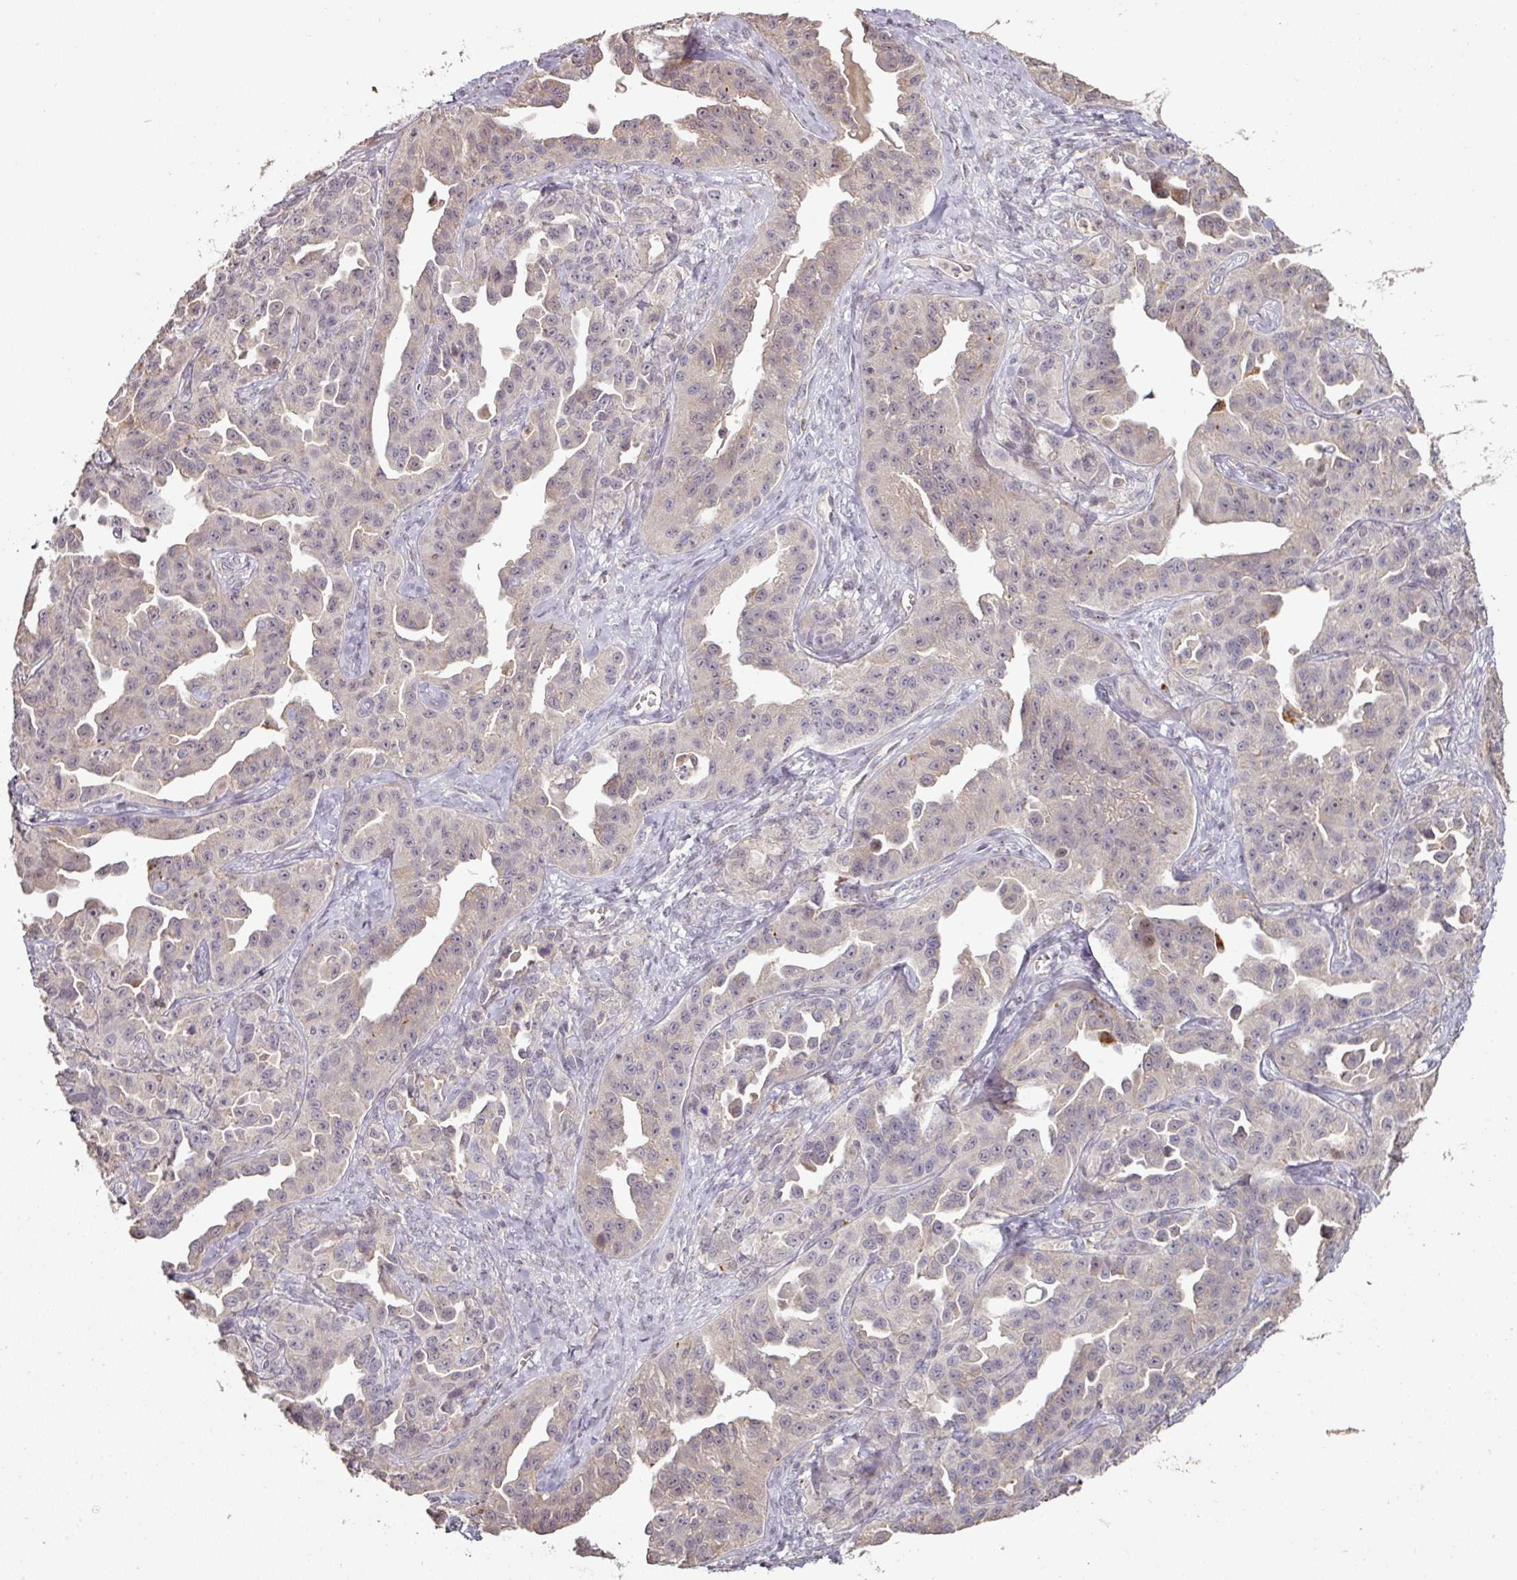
{"staining": {"intensity": "negative", "quantity": "none", "location": "none"}, "tissue": "ovarian cancer", "cell_type": "Tumor cells", "image_type": "cancer", "snomed": [{"axis": "morphology", "description": "Cystadenocarcinoma, serous, NOS"}, {"axis": "topography", "description": "Ovary"}], "caption": "An IHC photomicrograph of ovarian cancer (serous cystadenocarcinoma) is shown. There is no staining in tumor cells of ovarian cancer (serous cystadenocarcinoma).", "gene": "CXCR5", "patient": {"sex": "female", "age": 75}}